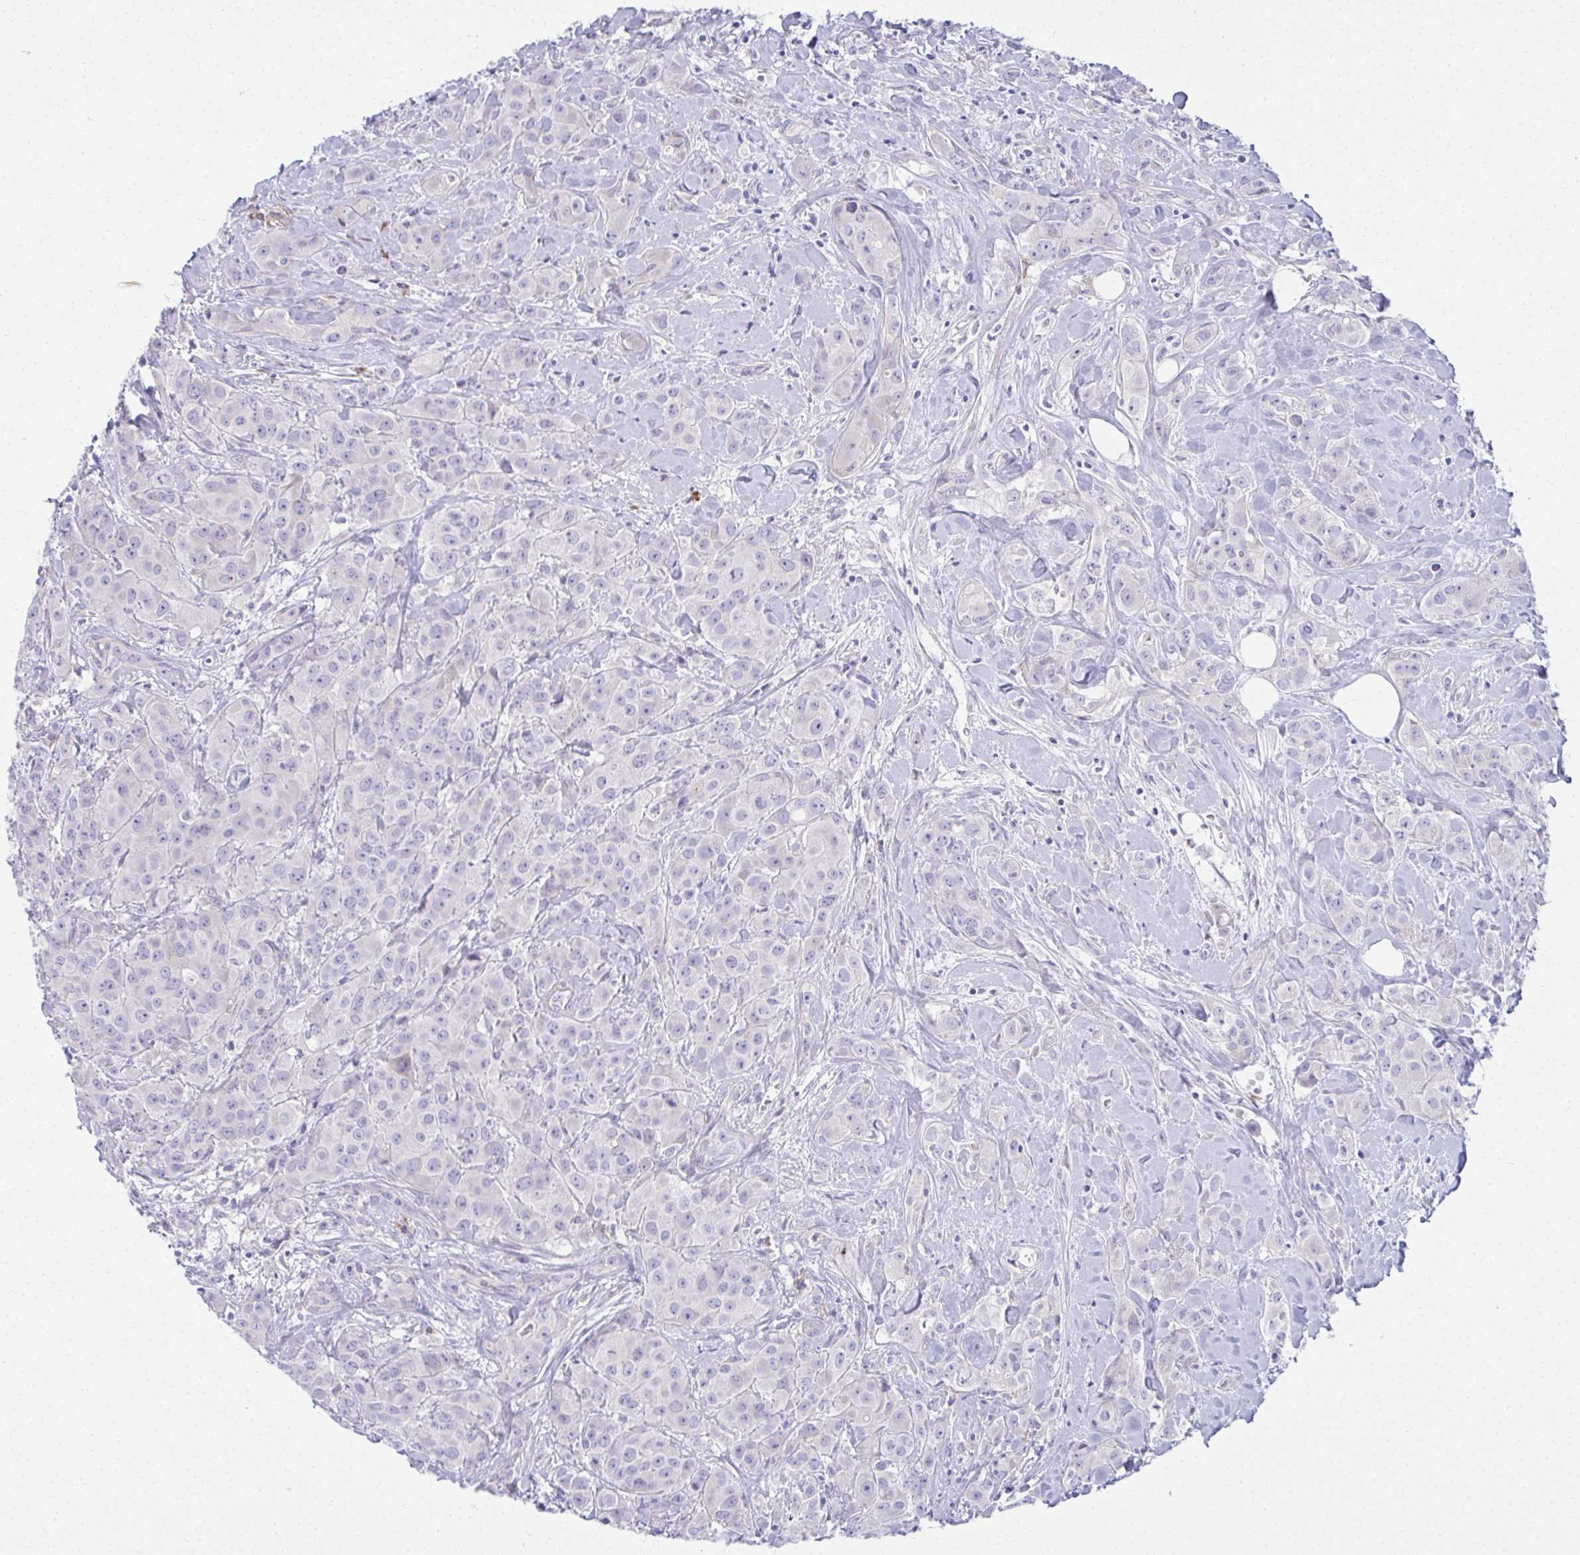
{"staining": {"intensity": "negative", "quantity": "none", "location": "none"}, "tissue": "breast cancer", "cell_type": "Tumor cells", "image_type": "cancer", "snomed": [{"axis": "morphology", "description": "Normal tissue, NOS"}, {"axis": "morphology", "description": "Duct carcinoma"}, {"axis": "topography", "description": "Breast"}], "caption": "Tumor cells are negative for brown protein staining in intraductal carcinoma (breast). Brightfield microscopy of IHC stained with DAB (3,3'-diaminobenzidine) (brown) and hematoxylin (blue), captured at high magnification.", "gene": "FASLG", "patient": {"sex": "female", "age": 43}}